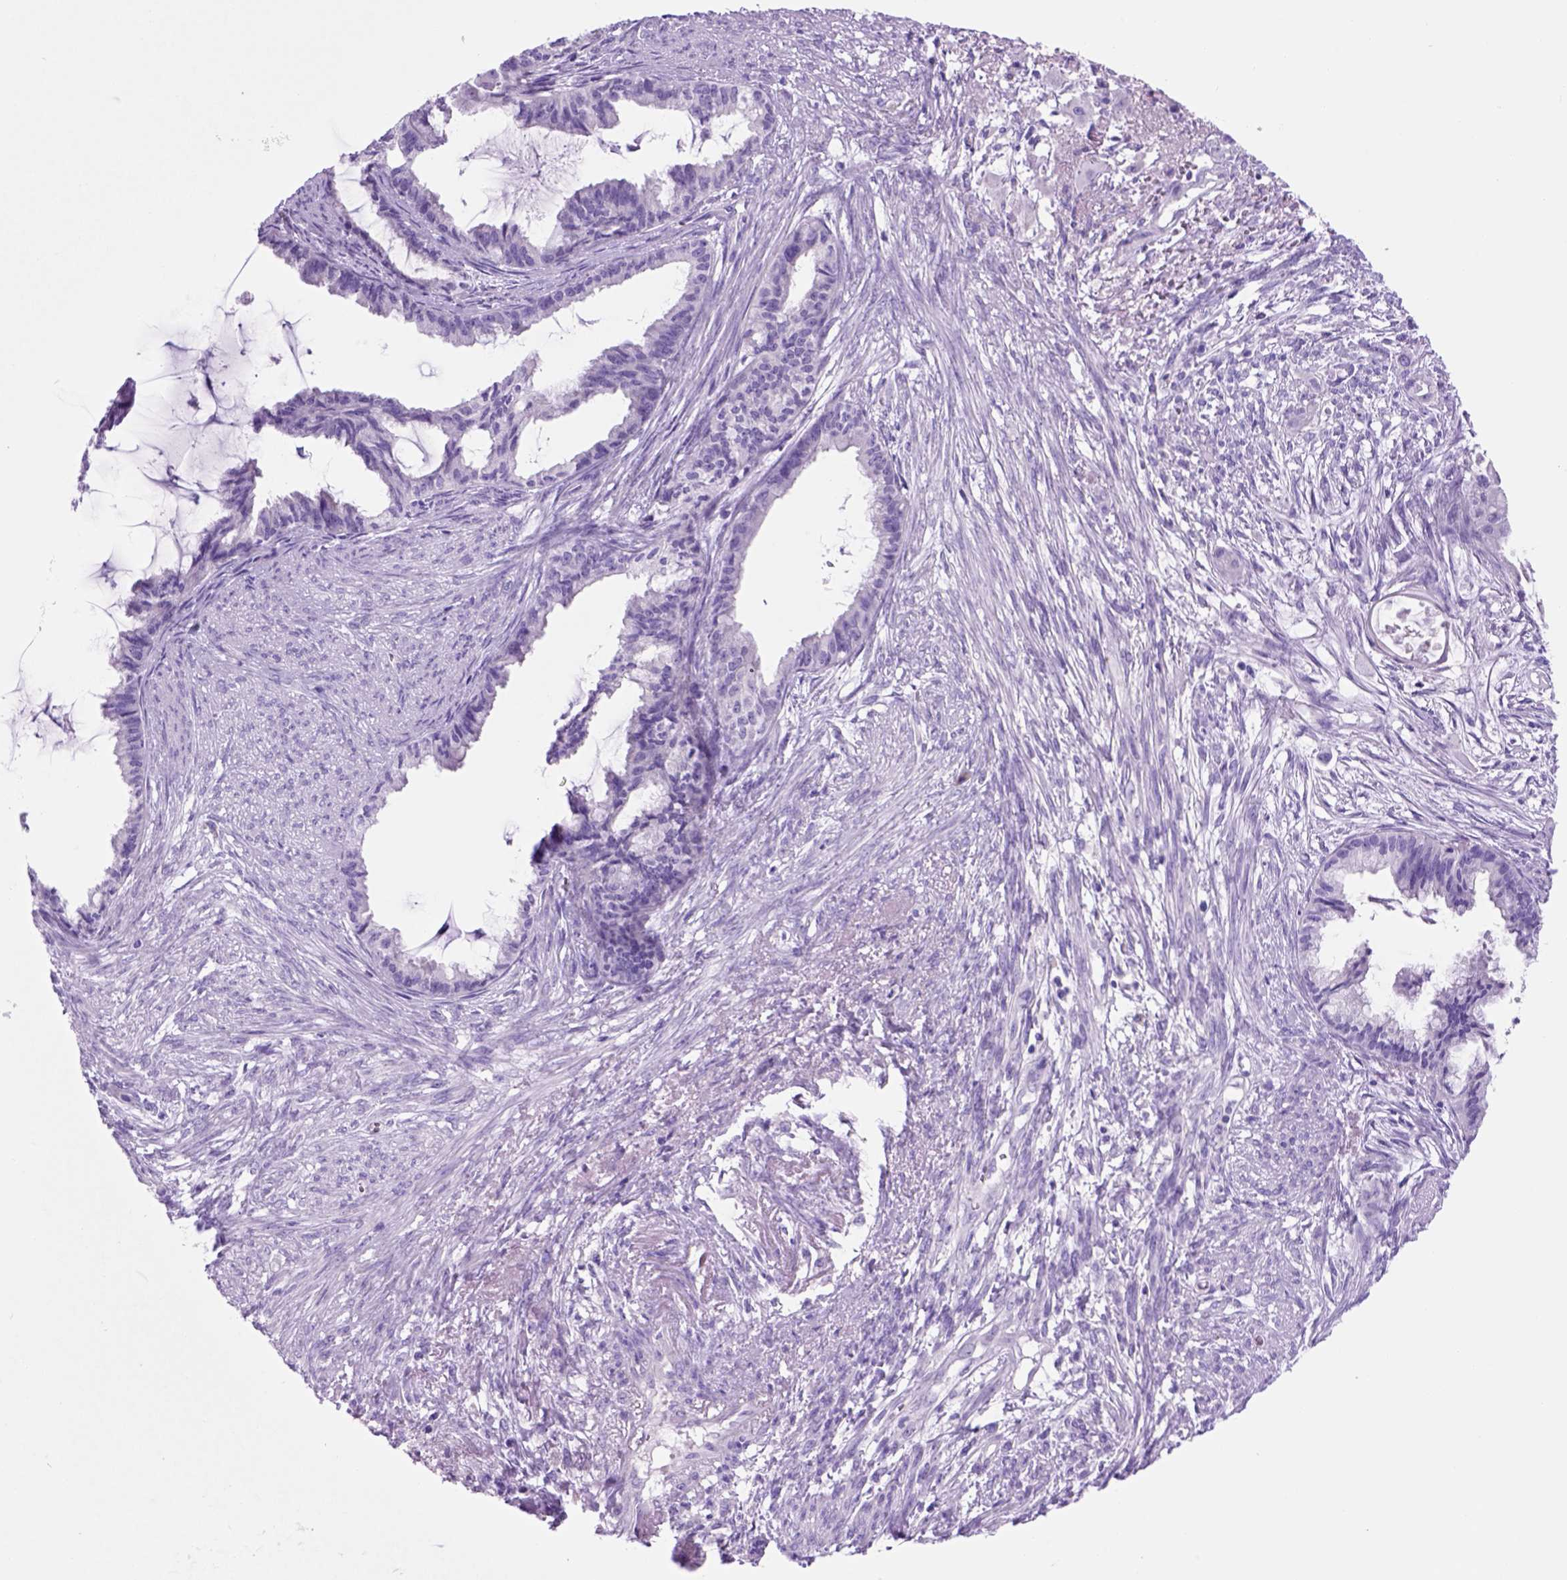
{"staining": {"intensity": "negative", "quantity": "none", "location": "none"}, "tissue": "endometrial cancer", "cell_type": "Tumor cells", "image_type": "cancer", "snomed": [{"axis": "morphology", "description": "Adenocarcinoma, NOS"}, {"axis": "topography", "description": "Endometrium"}], "caption": "Protein analysis of endometrial cancer (adenocarcinoma) reveals no significant positivity in tumor cells.", "gene": "HHIPL2", "patient": {"sex": "female", "age": 86}}